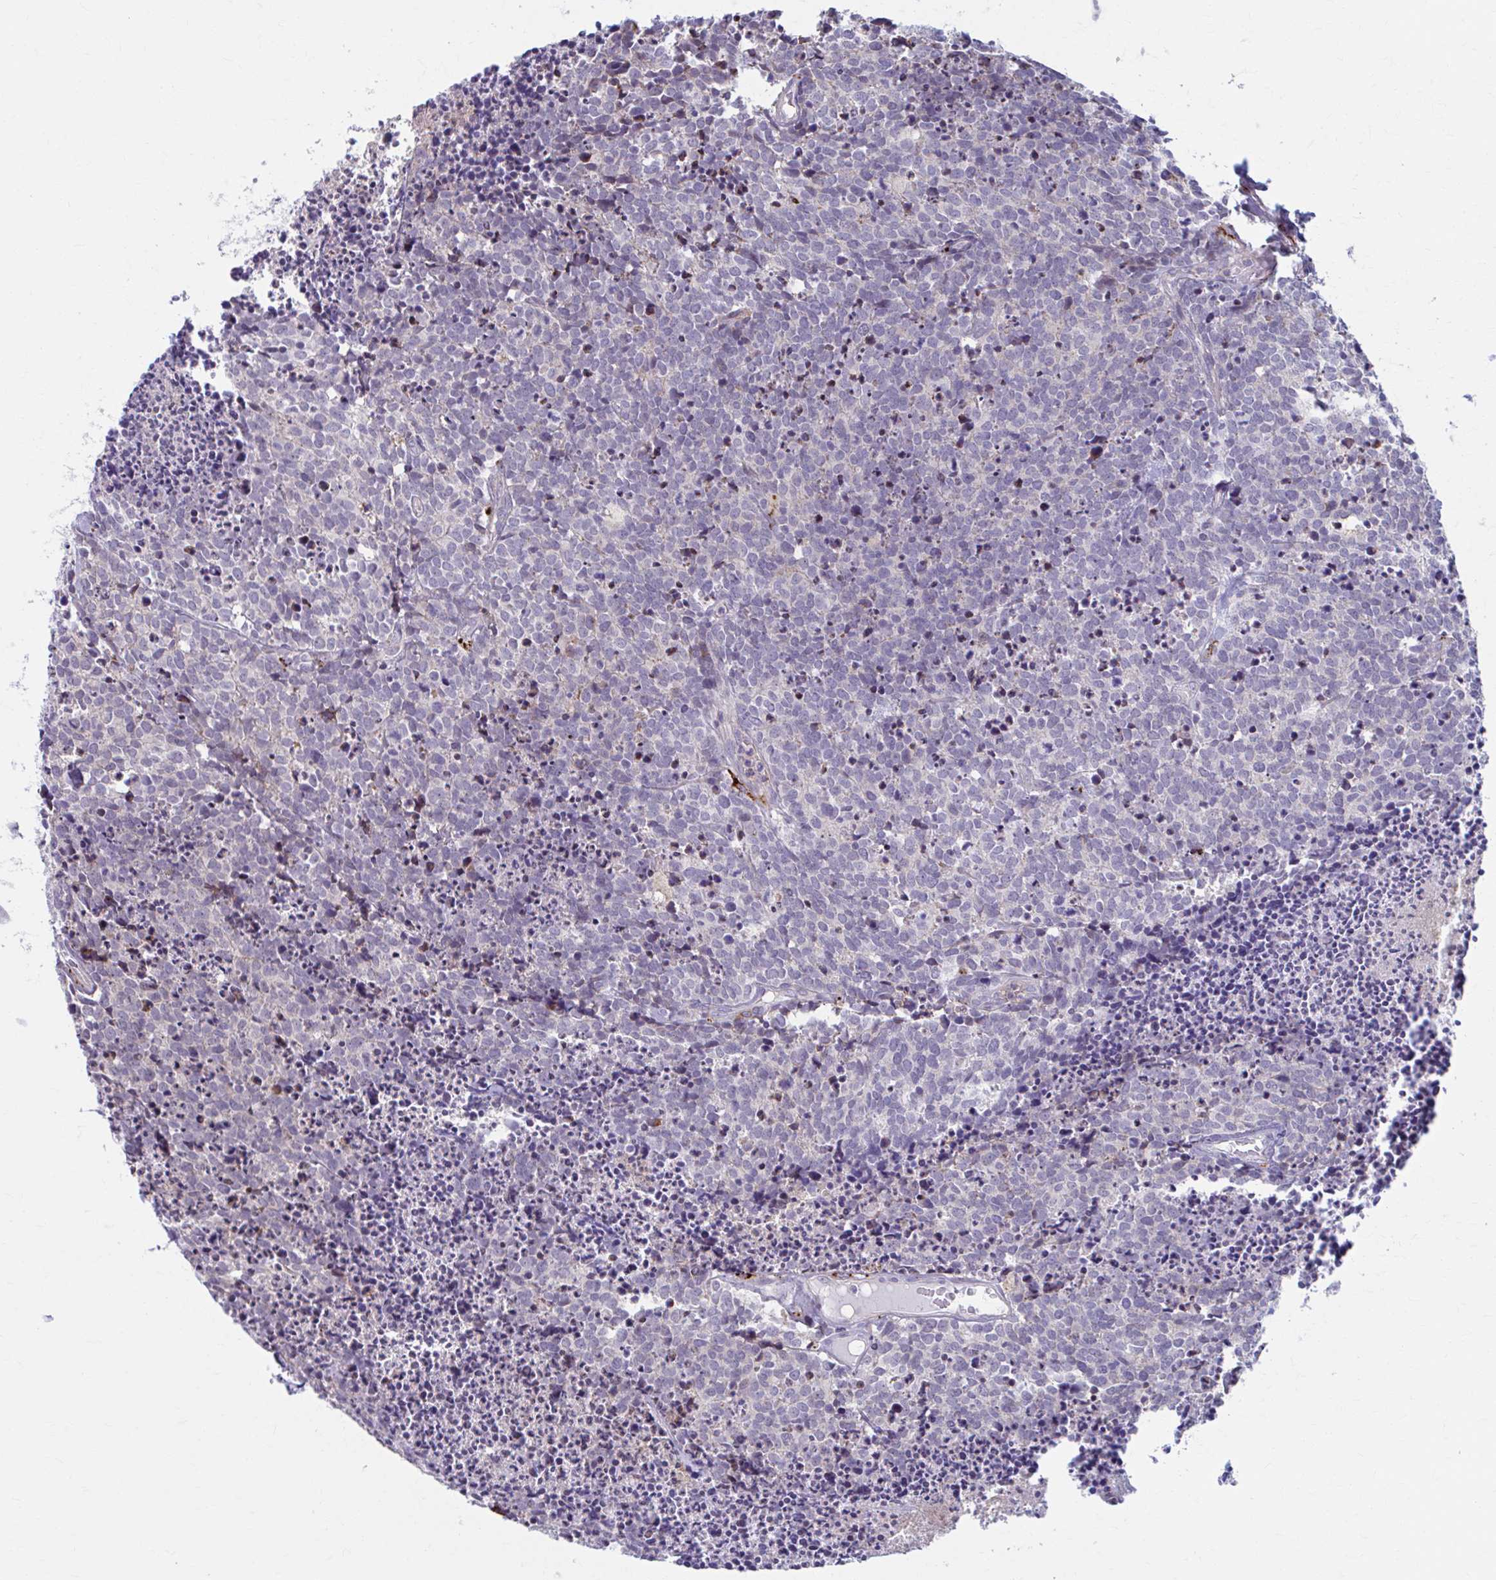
{"staining": {"intensity": "negative", "quantity": "none", "location": "none"}, "tissue": "carcinoid", "cell_type": "Tumor cells", "image_type": "cancer", "snomed": [{"axis": "morphology", "description": "Carcinoid, malignant, NOS"}, {"axis": "topography", "description": "Skin"}], "caption": "High magnification brightfield microscopy of malignant carcinoid stained with DAB (3,3'-diaminobenzidine) (brown) and counterstained with hematoxylin (blue): tumor cells show no significant expression. The staining is performed using DAB brown chromogen with nuclei counter-stained in using hematoxylin.", "gene": "ADAT3", "patient": {"sex": "female", "age": 79}}